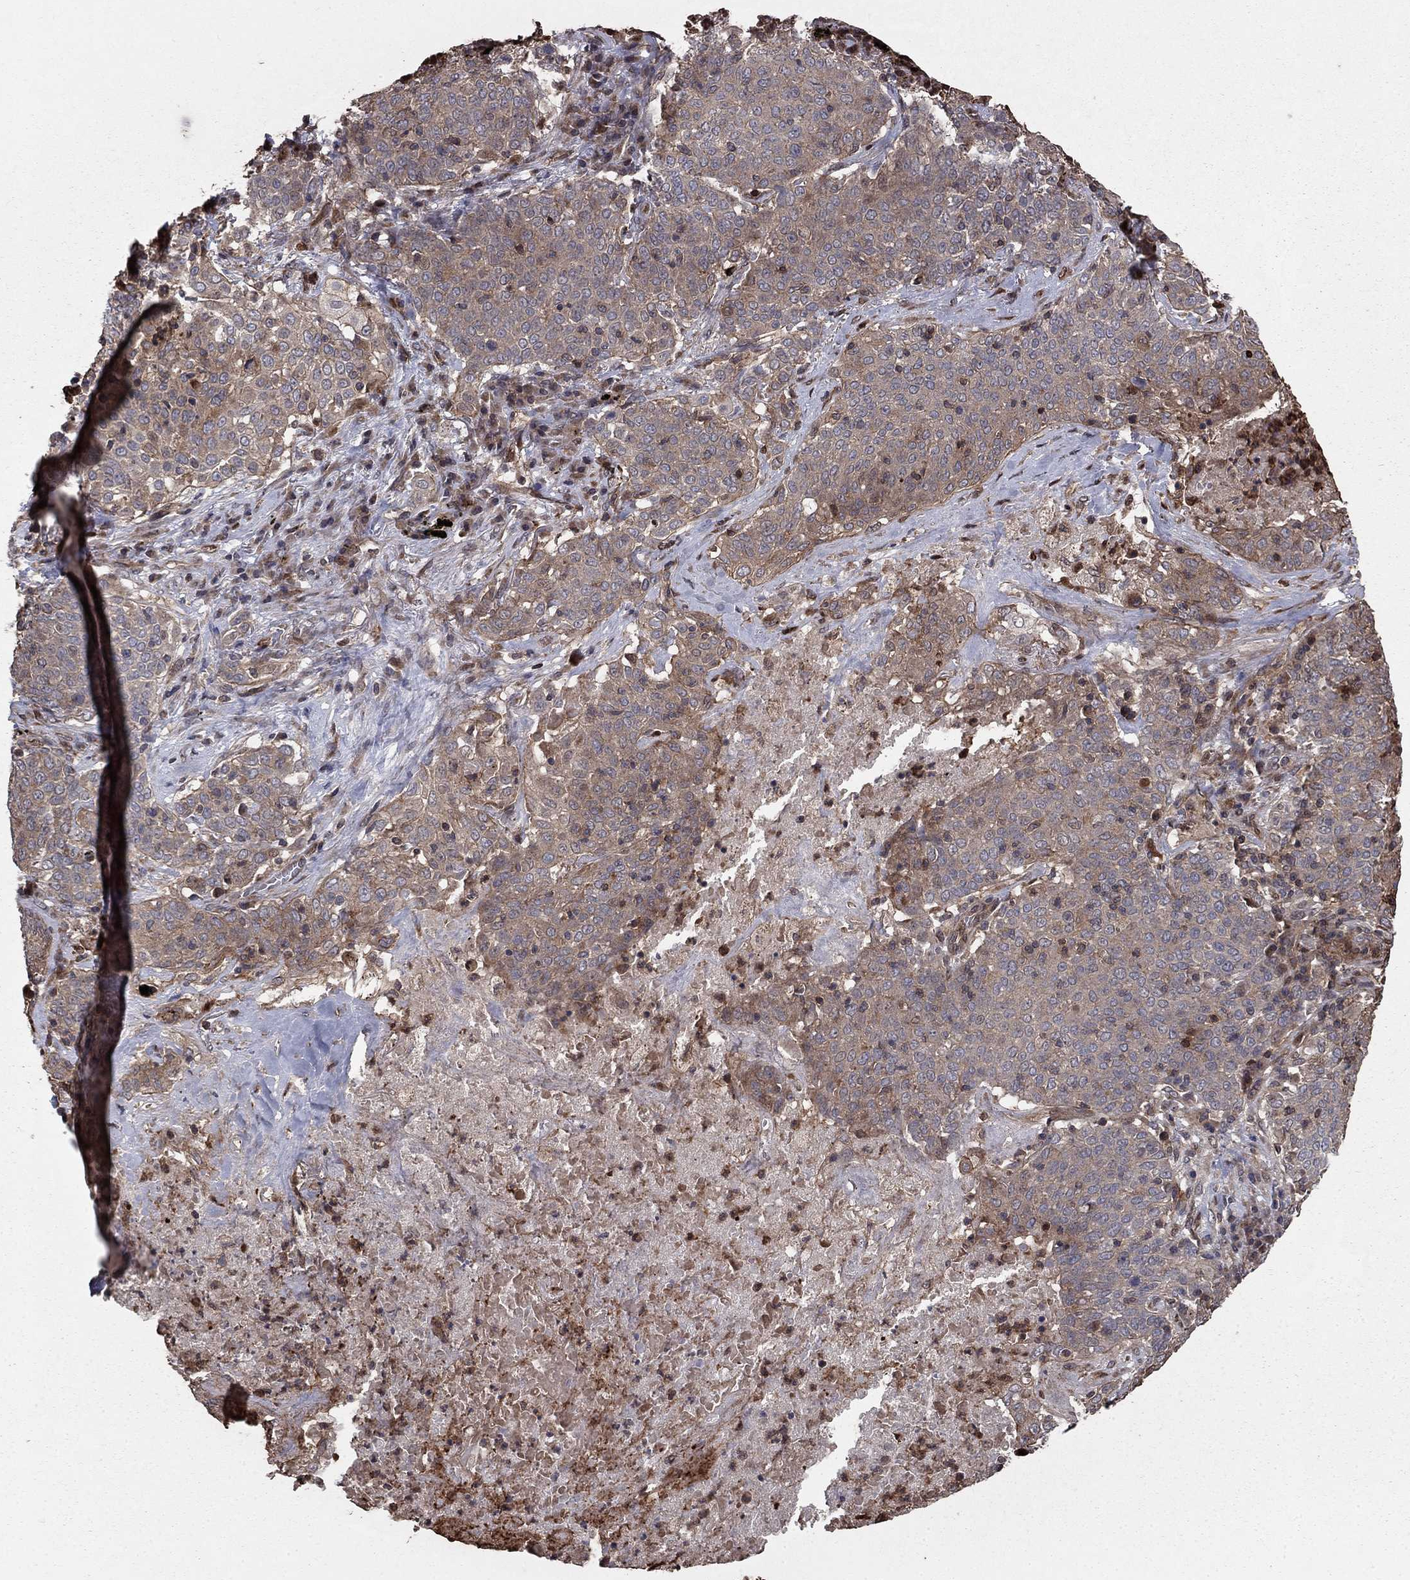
{"staining": {"intensity": "negative", "quantity": "none", "location": "none"}, "tissue": "lung cancer", "cell_type": "Tumor cells", "image_type": "cancer", "snomed": [{"axis": "morphology", "description": "Squamous cell carcinoma, NOS"}, {"axis": "topography", "description": "Lung"}], "caption": "Tumor cells are negative for brown protein staining in lung cancer. (Stains: DAB immunohistochemistry (IHC) with hematoxylin counter stain, Microscopy: brightfield microscopy at high magnification).", "gene": "GYG1", "patient": {"sex": "male", "age": 82}}